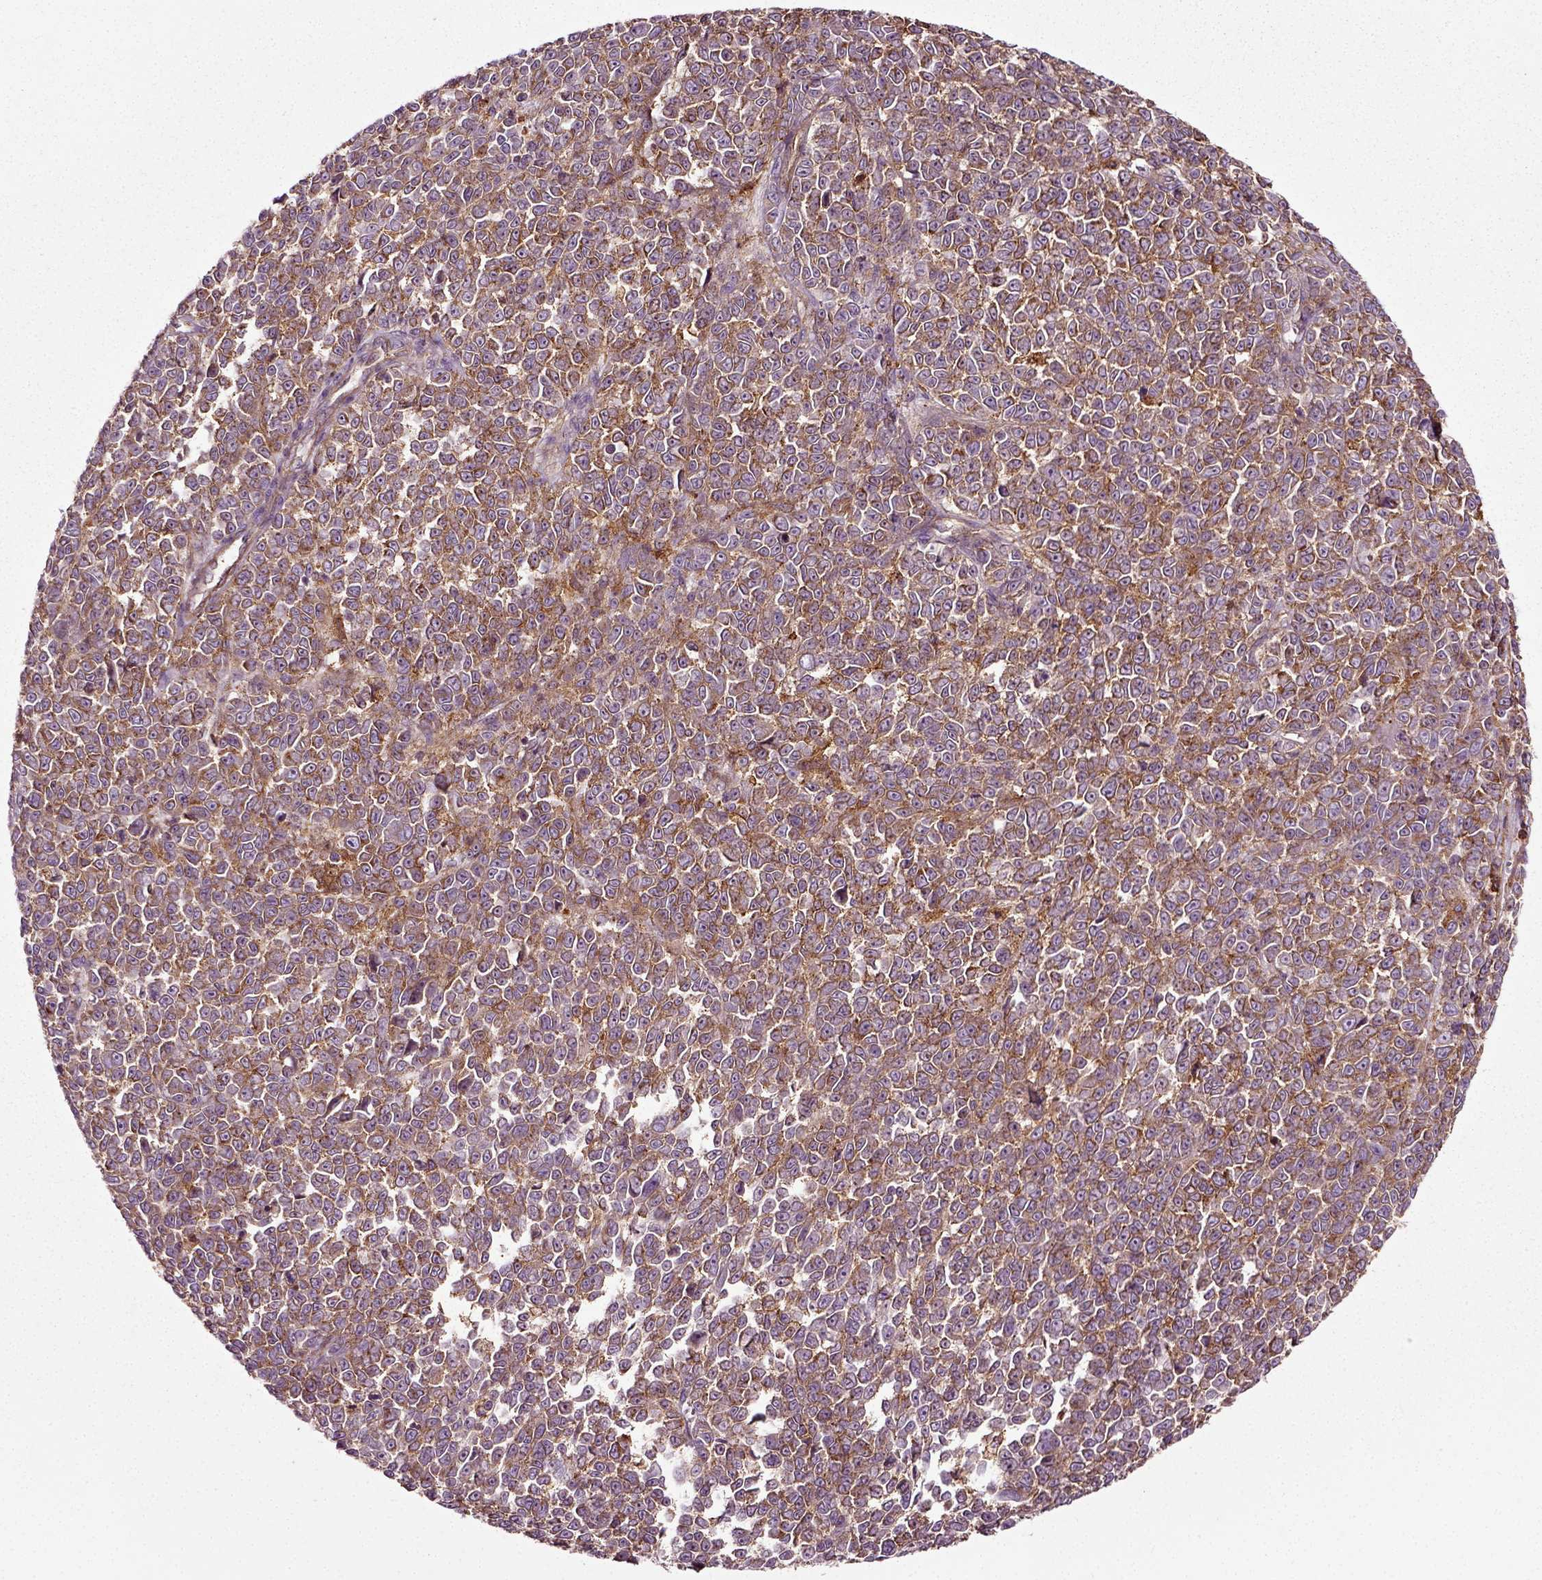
{"staining": {"intensity": "moderate", "quantity": "<25%", "location": "cytoplasmic/membranous"}, "tissue": "melanoma", "cell_type": "Tumor cells", "image_type": "cancer", "snomed": [{"axis": "morphology", "description": "Malignant melanoma, NOS"}, {"axis": "topography", "description": "Skin"}], "caption": "Immunohistochemistry staining of malignant melanoma, which exhibits low levels of moderate cytoplasmic/membranous expression in approximately <25% of tumor cells indicating moderate cytoplasmic/membranous protein positivity. The staining was performed using DAB (brown) for protein detection and nuclei were counterstained in hematoxylin (blue).", "gene": "RHOF", "patient": {"sex": "female", "age": 95}}